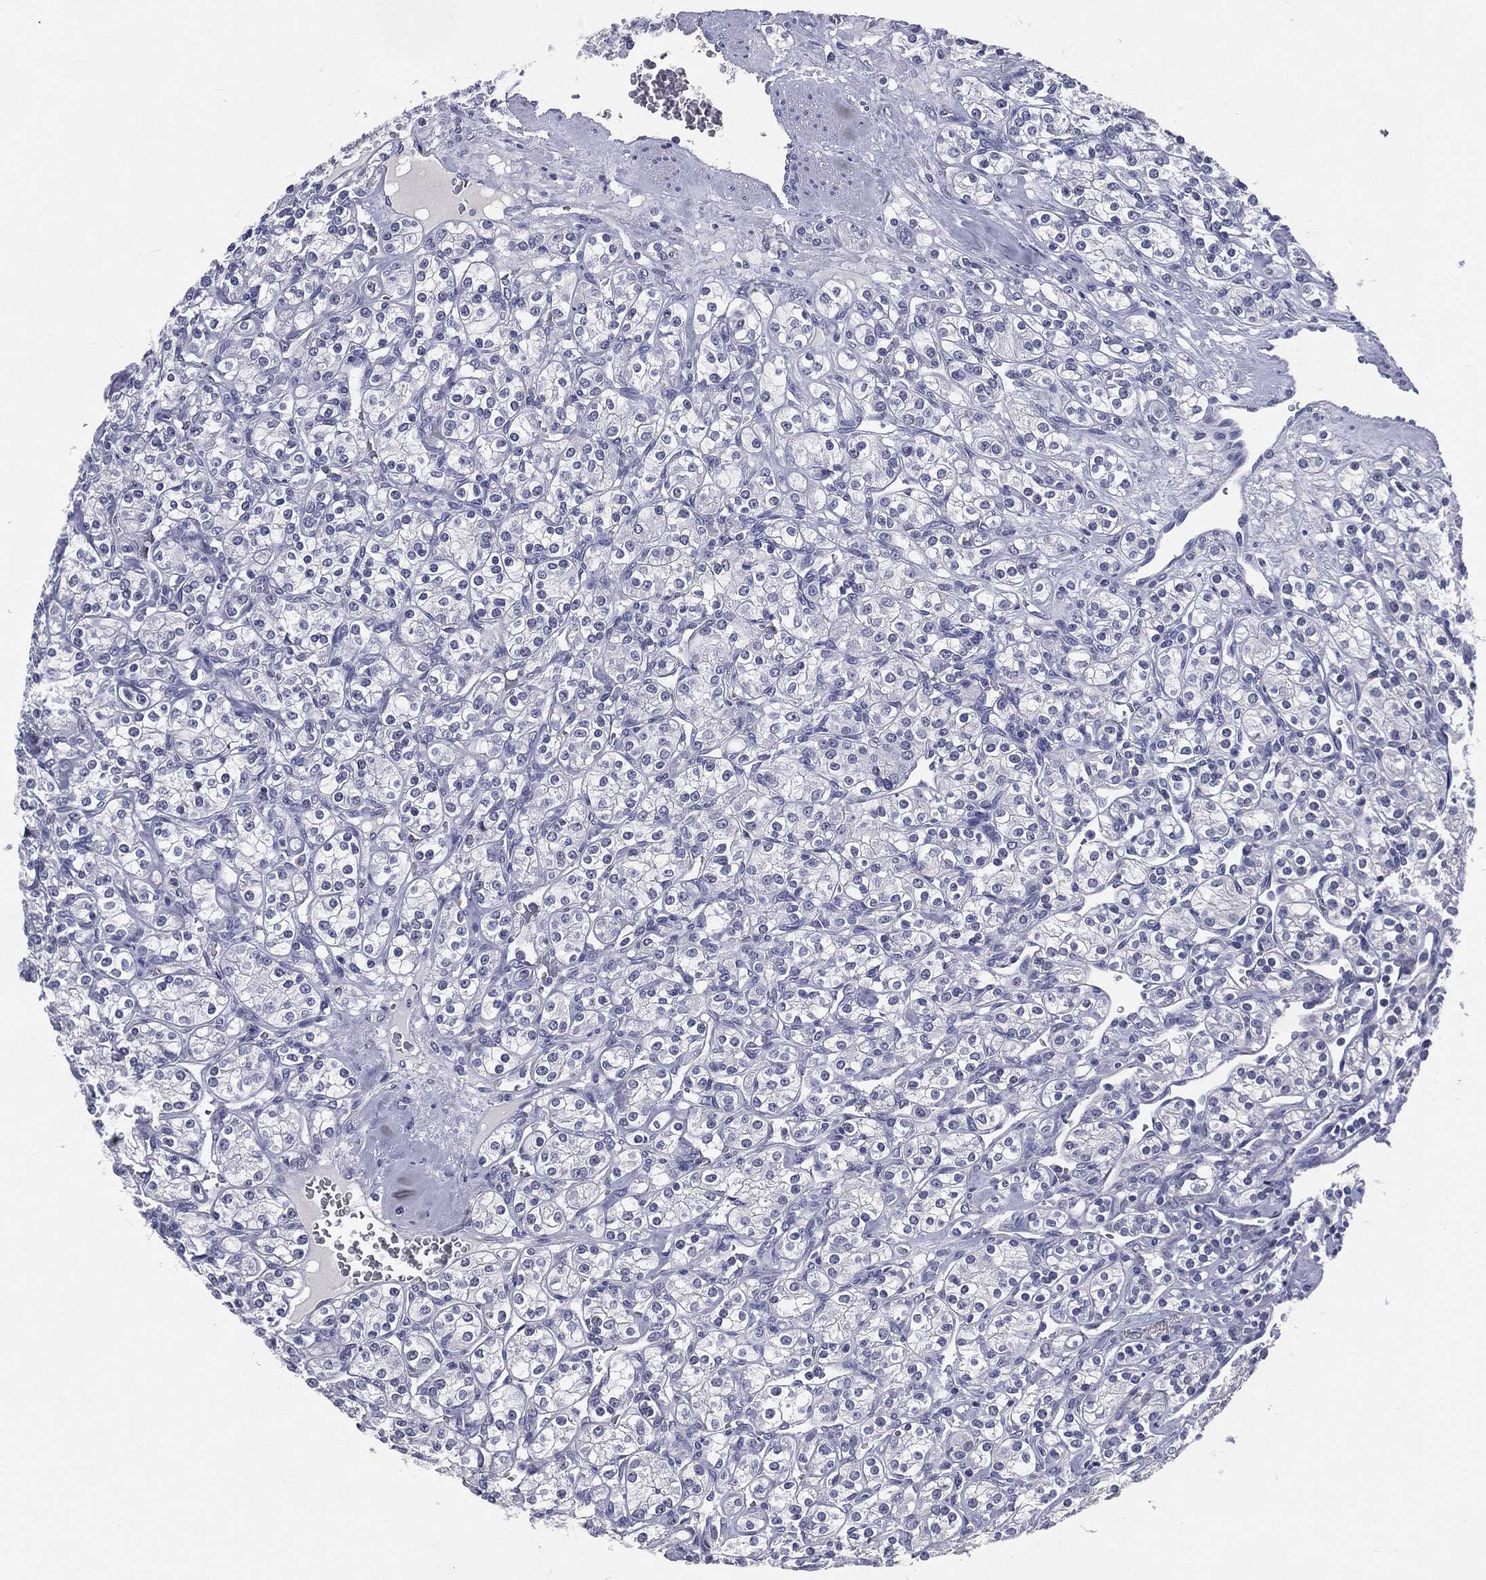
{"staining": {"intensity": "negative", "quantity": "none", "location": "none"}, "tissue": "renal cancer", "cell_type": "Tumor cells", "image_type": "cancer", "snomed": [{"axis": "morphology", "description": "Adenocarcinoma, NOS"}, {"axis": "topography", "description": "Kidney"}], "caption": "DAB immunohistochemical staining of human adenocarcinoma (renal) reveals no significant positivity in tumor cells.", "gene": "IFT27", "patient": {"sex": "male", "age": 77}}